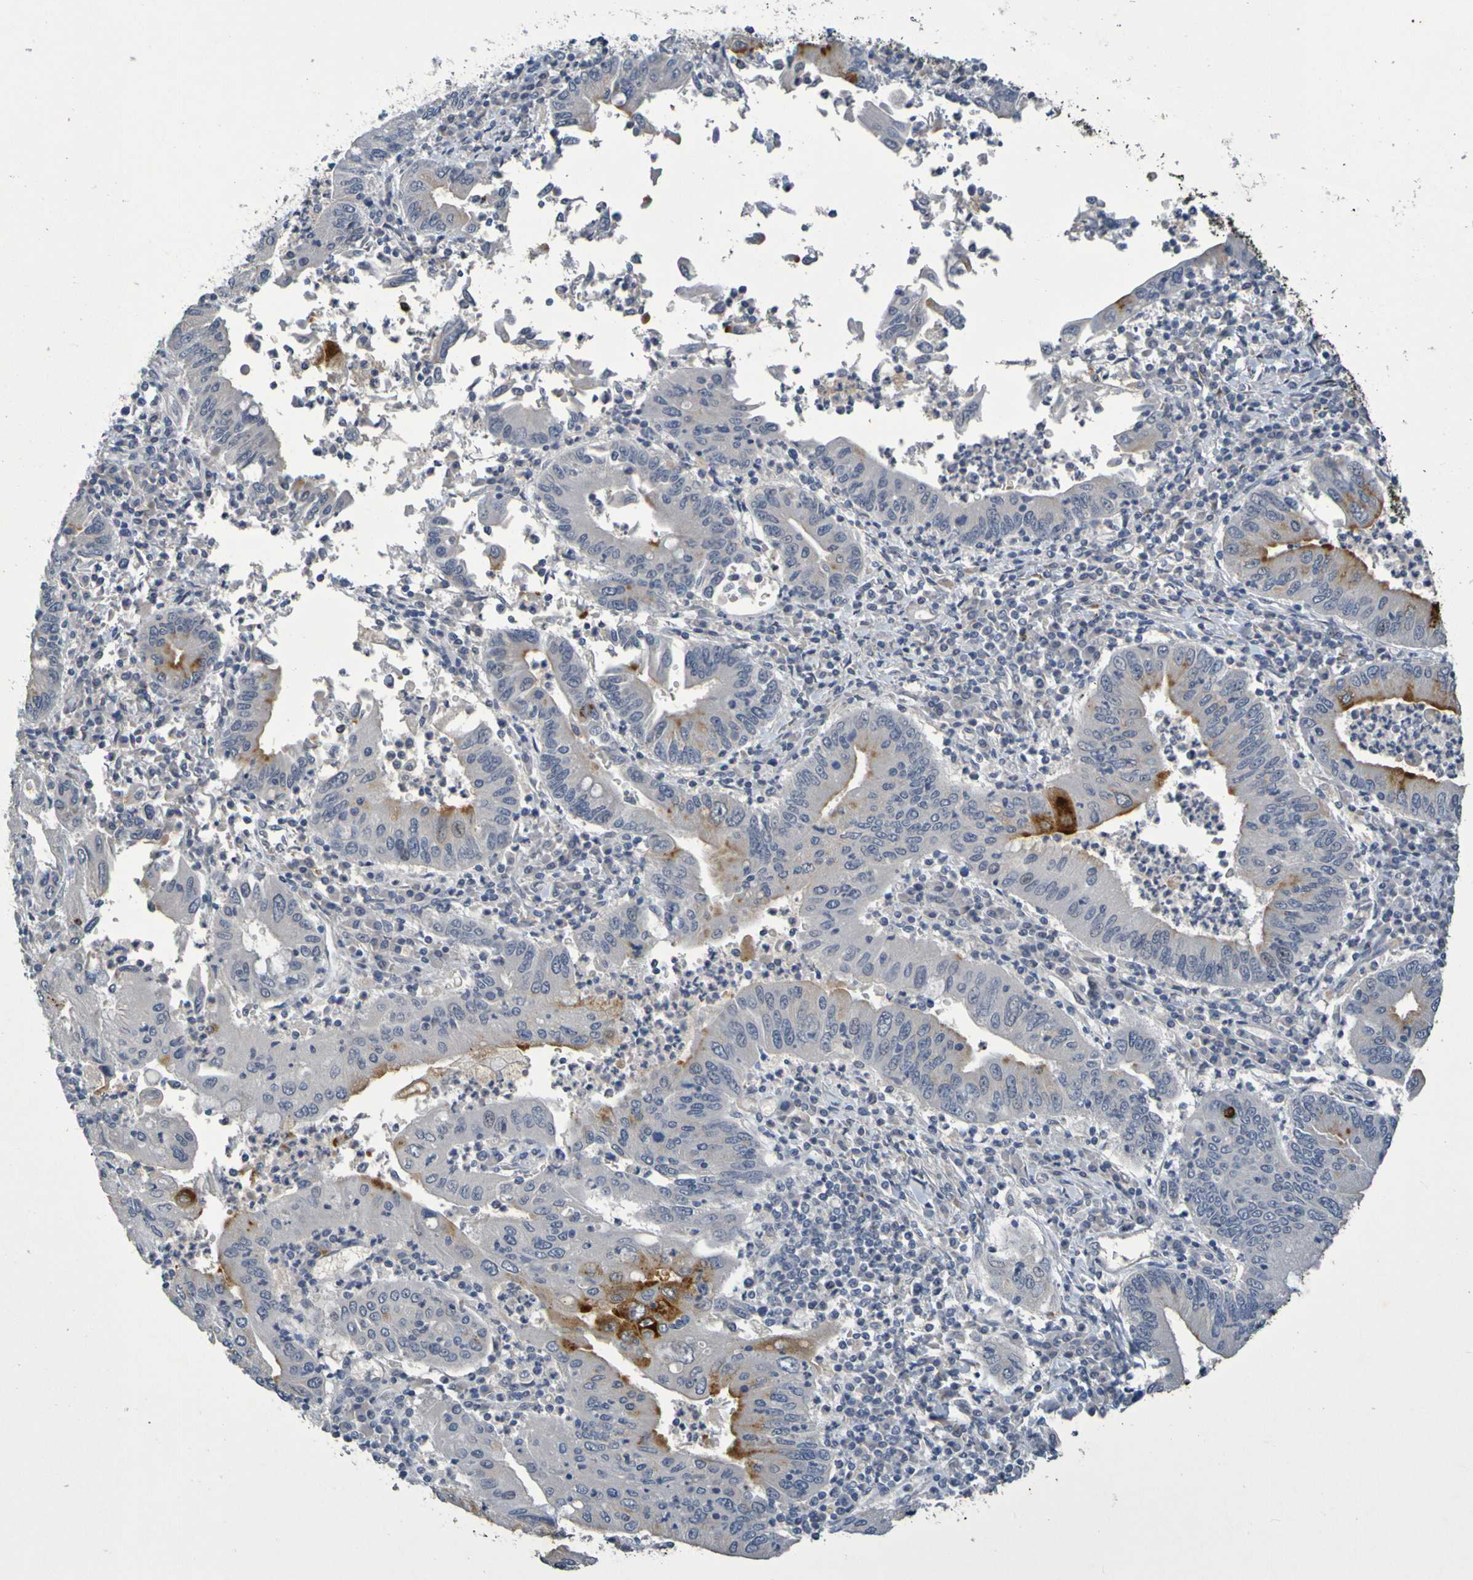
{"staining": {"intensity": "strong", "quantity": "<25%", "location": "cytoplasmic/membranous"}, "tissue": "stomach cancer", "cell_type": "Tumor cells", "image_type": "cancer", "snomed": [{"axis": "morphology", "description": "Normal tissue, NOS"}, {"axis": "morphology", "description": "Adenocarcinoma, NOS"}, {"axis": "topography", "description": "Esophagus"}, {"axis": "topography", "description": "Stomach, upper"}, {"axis": "topography", "description": "Peripheral nerve tissue"}], "caption": "Protein expression analysis of human adenocarcinoma (stomach) reveals strong cytoplasmic/membranous expression in approximately <25% of tumor cells.", "gene": "IL10", "patient": {"sex": "male", "age": 62}}